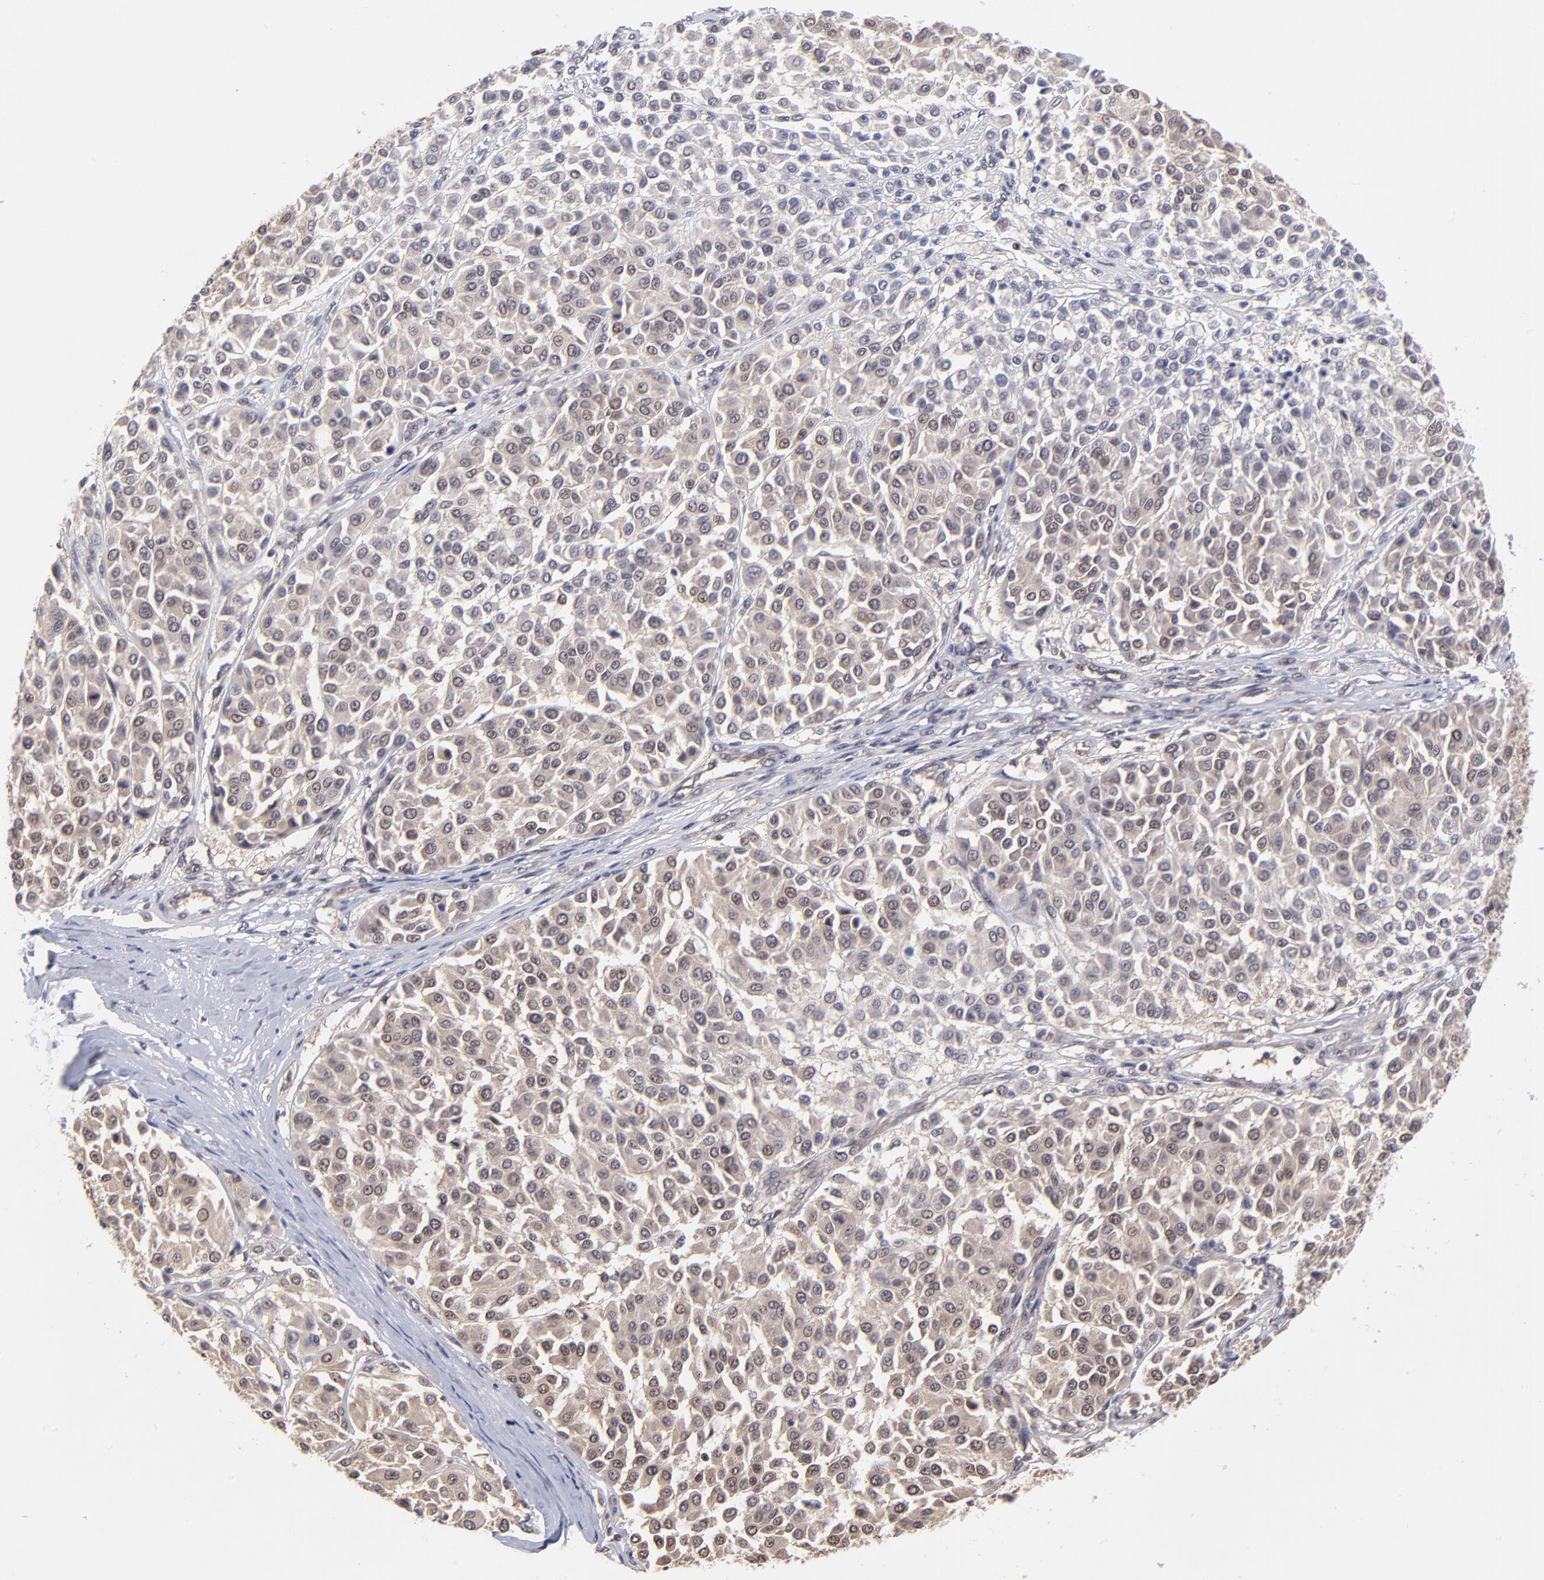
{"staining": {"intensity": "weak", "quantity": ">75%", "location": "cytoplasmic/membranous"}, "tissue": "melanoma", "cell_type": "Tumor cells", "image_type": "cancer", "snomed": [{"axis": "morphology", "description": "Malignant melanoma, Metastatic site"}, {"axis": "topography", "description": "Soft tissue"}], "caption": "Immunohistochemistry (IHC) (DAB) staining of human melanoma shows weak cytoplasmic/membranous protein staining in about >75% of tumor cells. (brown staining indicates protein expression, while blue staining denotes nuclei).", "gene": "UBE2E3", "patient": {"sex": "male", "age": 41}}